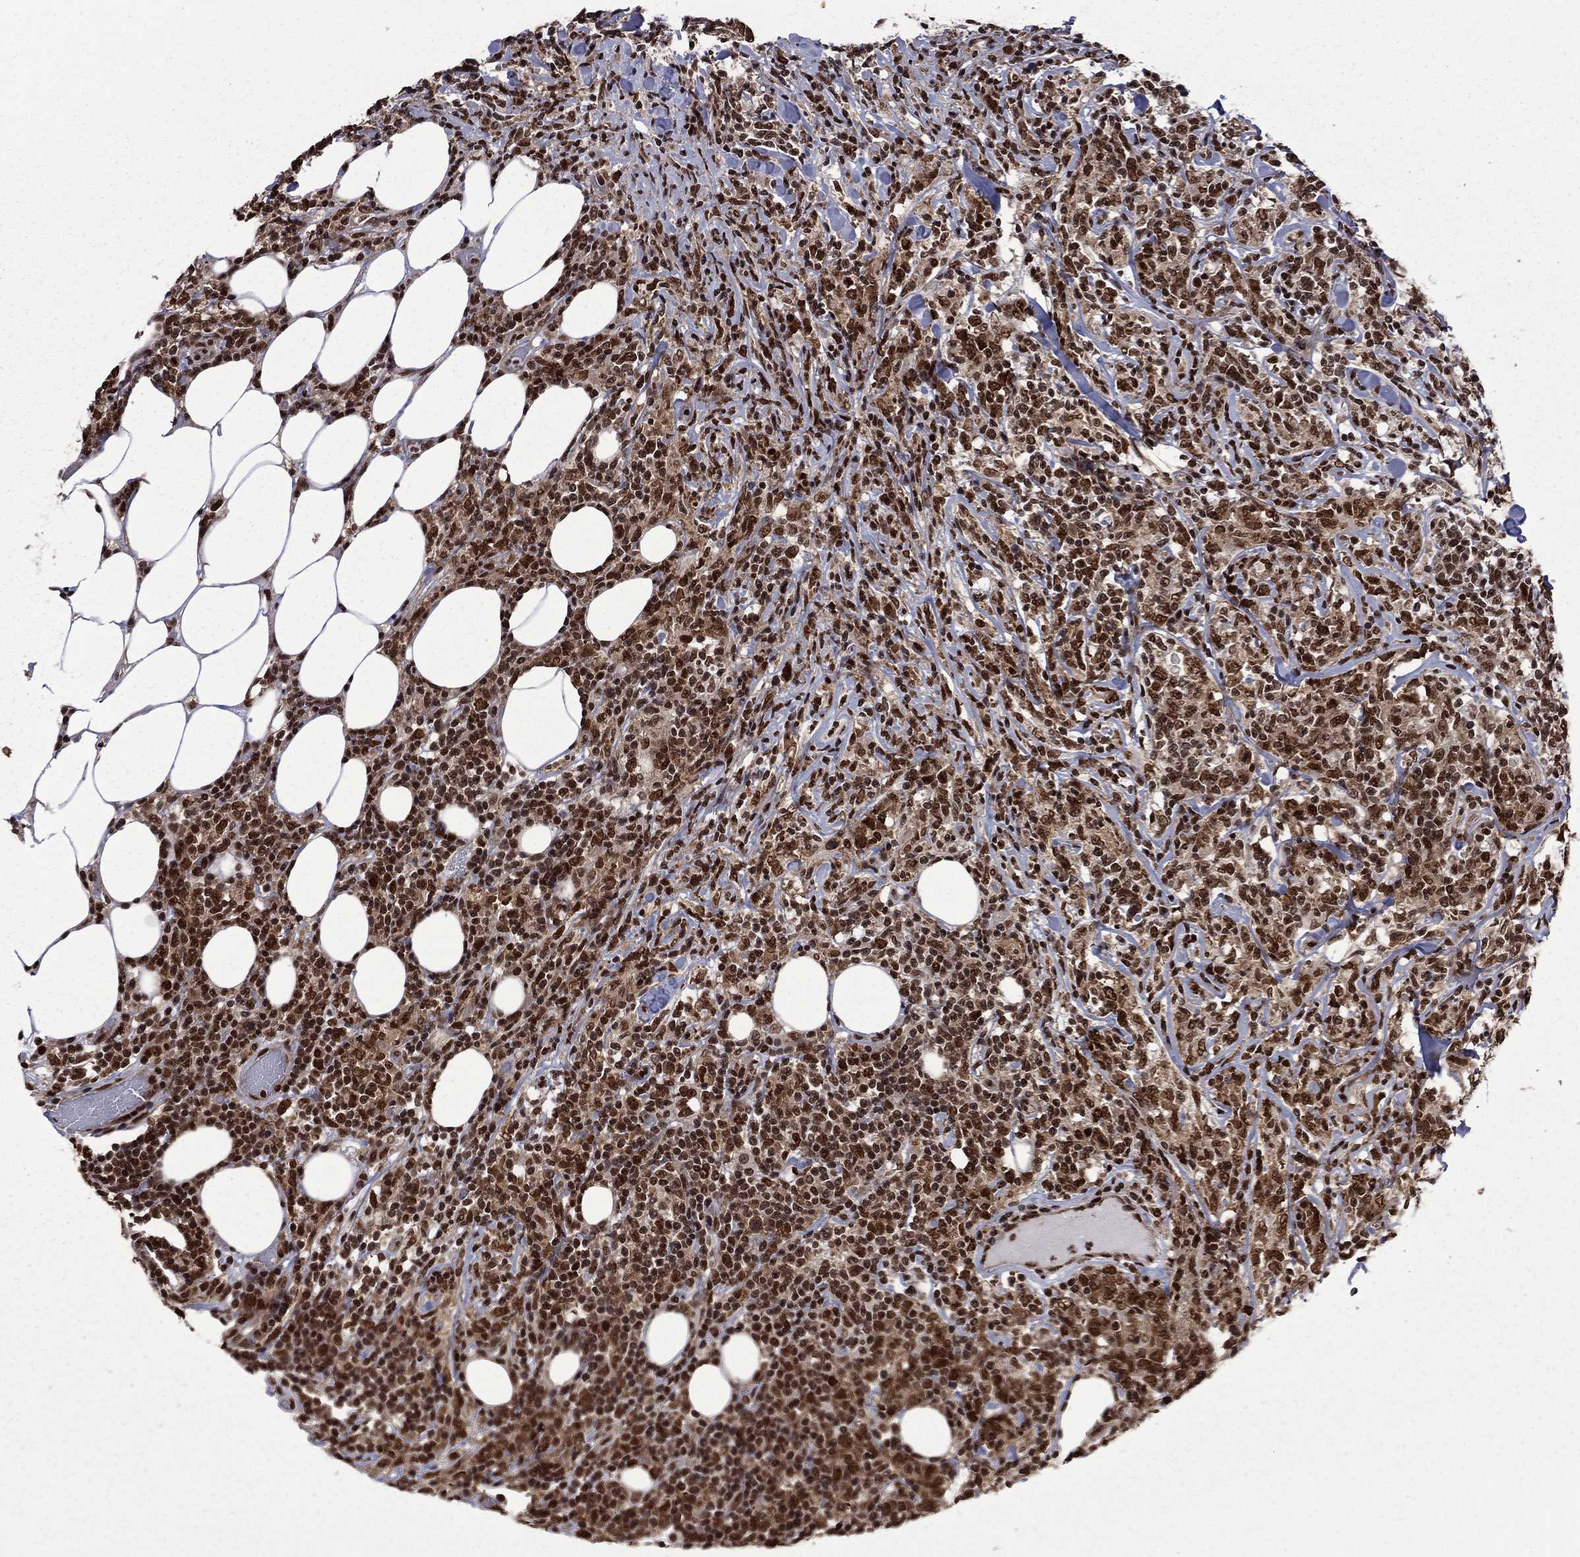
{"staining": {"intensity": "strong", "quantity": ">75%", "location": "nuclear"}, "tissue": "lymphoma", "cell_type": "Tumor cells", "image_type": "cancer", "snomed": [{"axis": "morphology", "description": "Malignant lymphoma, non-Hodgkin's type, High grade"}, {"axis": "topography", "description": "Lymph node"}], "caption": "An immunohistochemistry (IHC) histopathology image of neoplastic tissue is shown. Protein staining in brown labels strong nuclear positivity in lymphoma within tumor cells.", "gene": "MED25", "patient": {"sex": "female", "age": 84}}